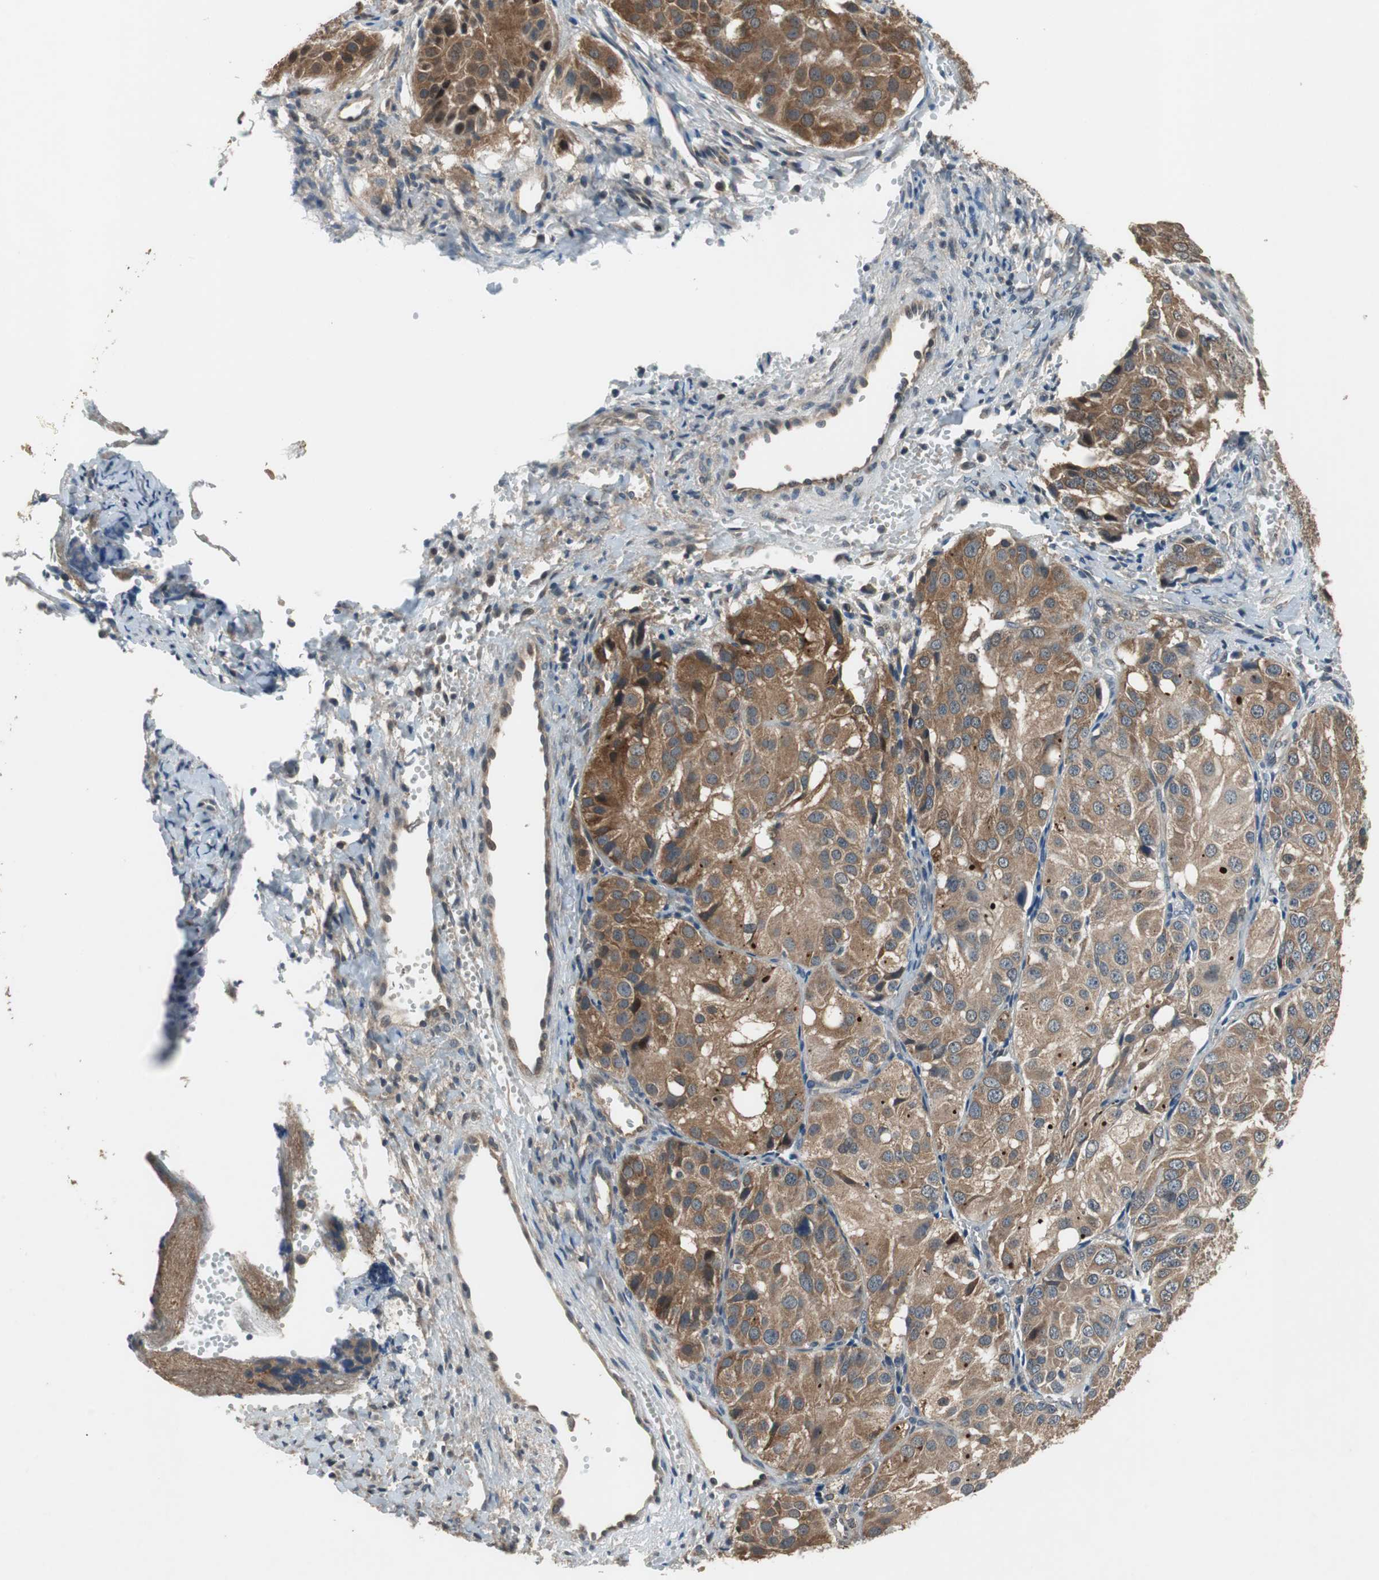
{"staining": {"intensity": "moderate", "quantity": ">75%", "location": "cytoplasmic/membranous"}, "tissue": "ovarian cancer", "cell_type": "Tumor cells", "image_type": "cancer", "snomed": [{"axis": "morphology", "description": "Carcinoma, endometroid"}, {"axis": "topography", "description": "Ovary"}], "caption": "IHC micrograph of ovarian cancer (endometroid carcinoma) stained for a protein (brown), which exhibits medium levels of moderate cytoplasmic/membranous positivity in approximately >75% of tumor cells.", "gene": "PI4KB", "patient": {"sex": "female", "age": 51}}